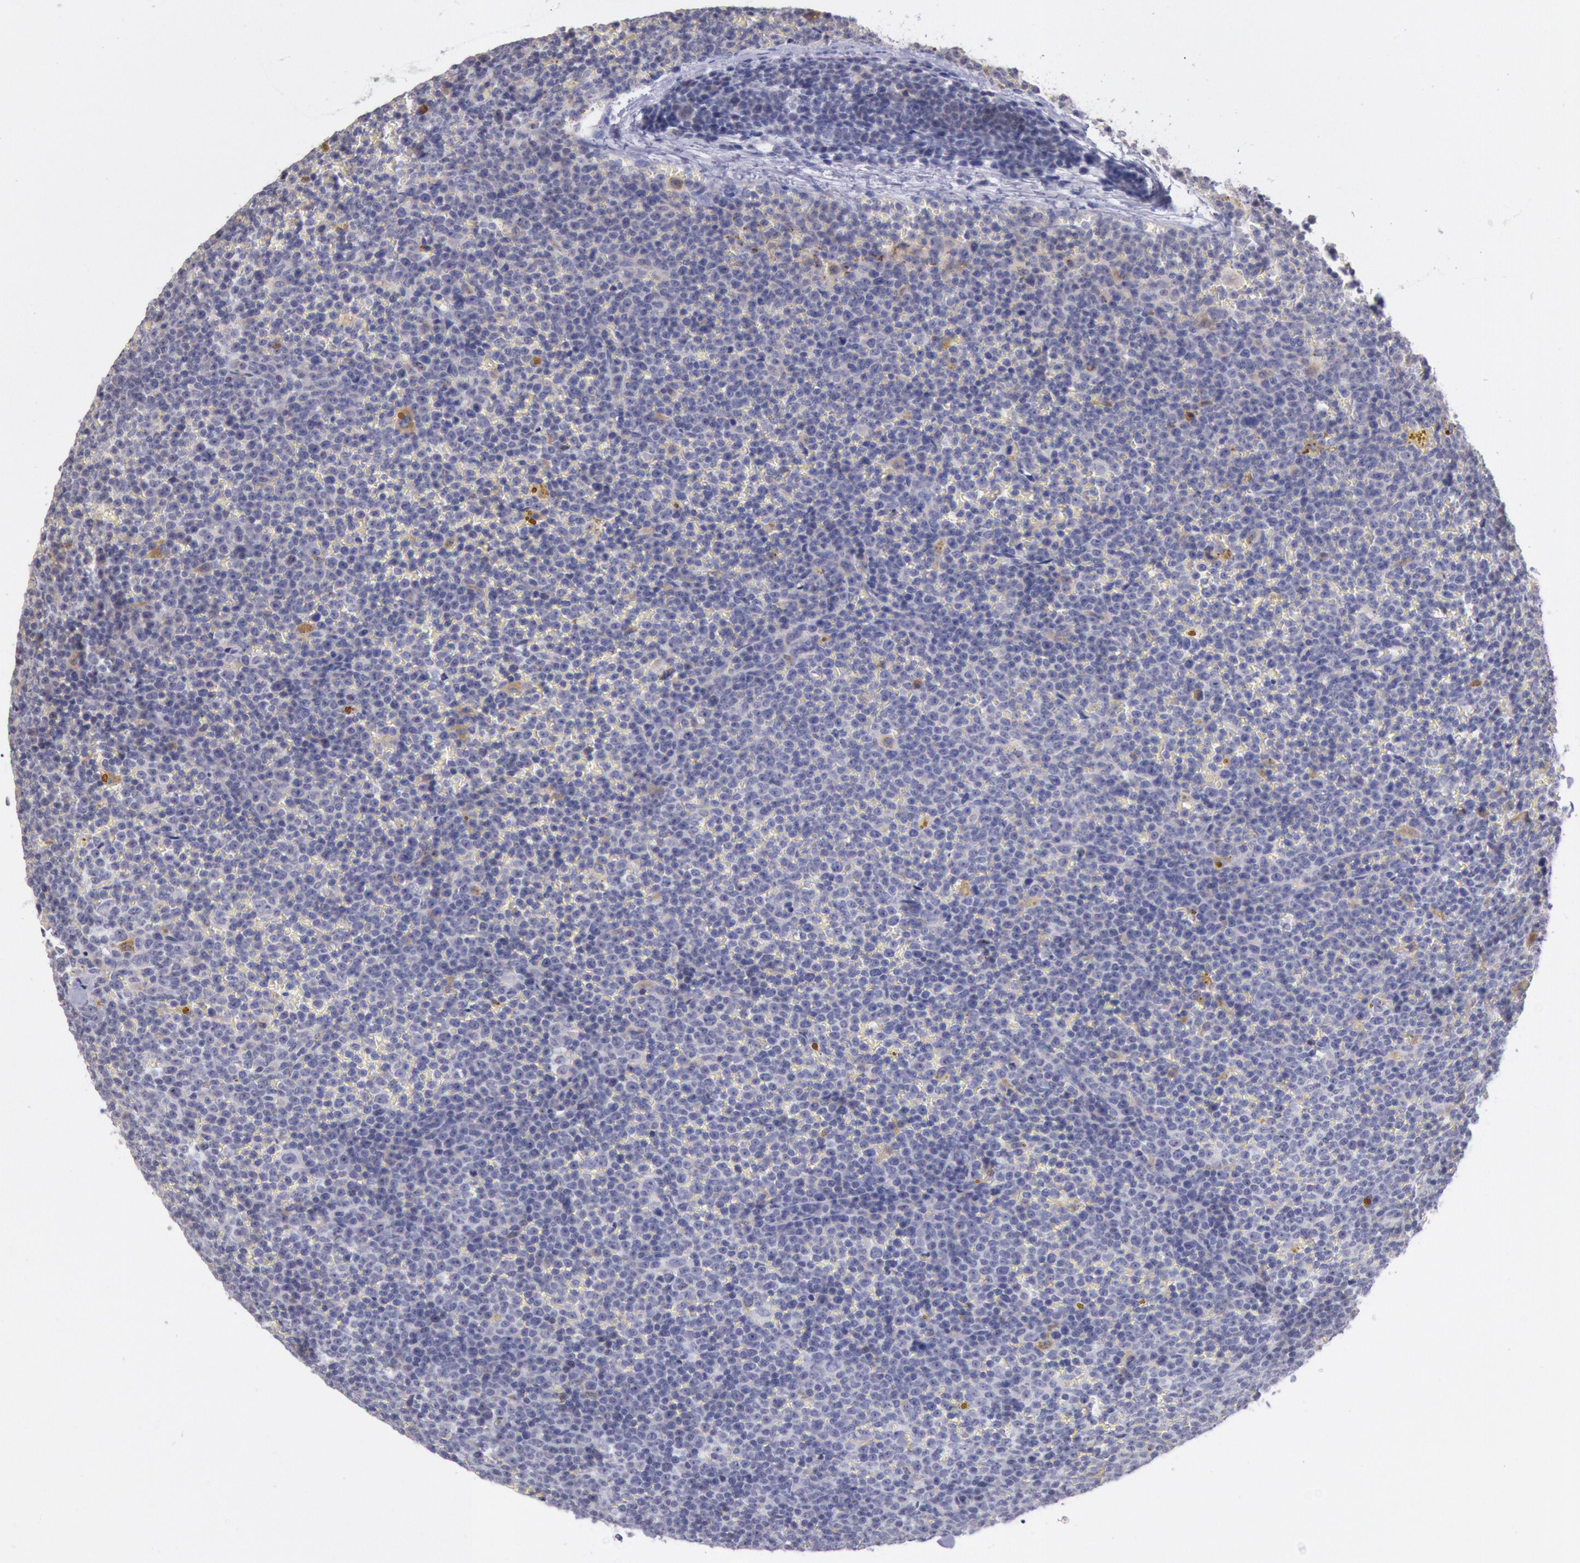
{"staining": {"intensity": "negative", "quantity": "none", "location": "none"}, "tissue": "lymphoma", "cell_type": "Tumor cells", "image_type": "cancer", "snomed": [{"axis": "morphology", "description": "Malignant lymphoma, non-Hodgkin's type, Low grade"}, {"axis": "topography", "description": "Lymph node"}], "caption": "A histopathology image of human malignant lymphoma, non-Hodgkin's type (low-grade) is negative for staining in tumor cells. (DAB (3,3'-diaminobenzidine) immunohistochemistry (IHC) with hematoxylin counter stain).", "gene": "GAL3ST1", "patient": {"sex": "male", "age": 50}}